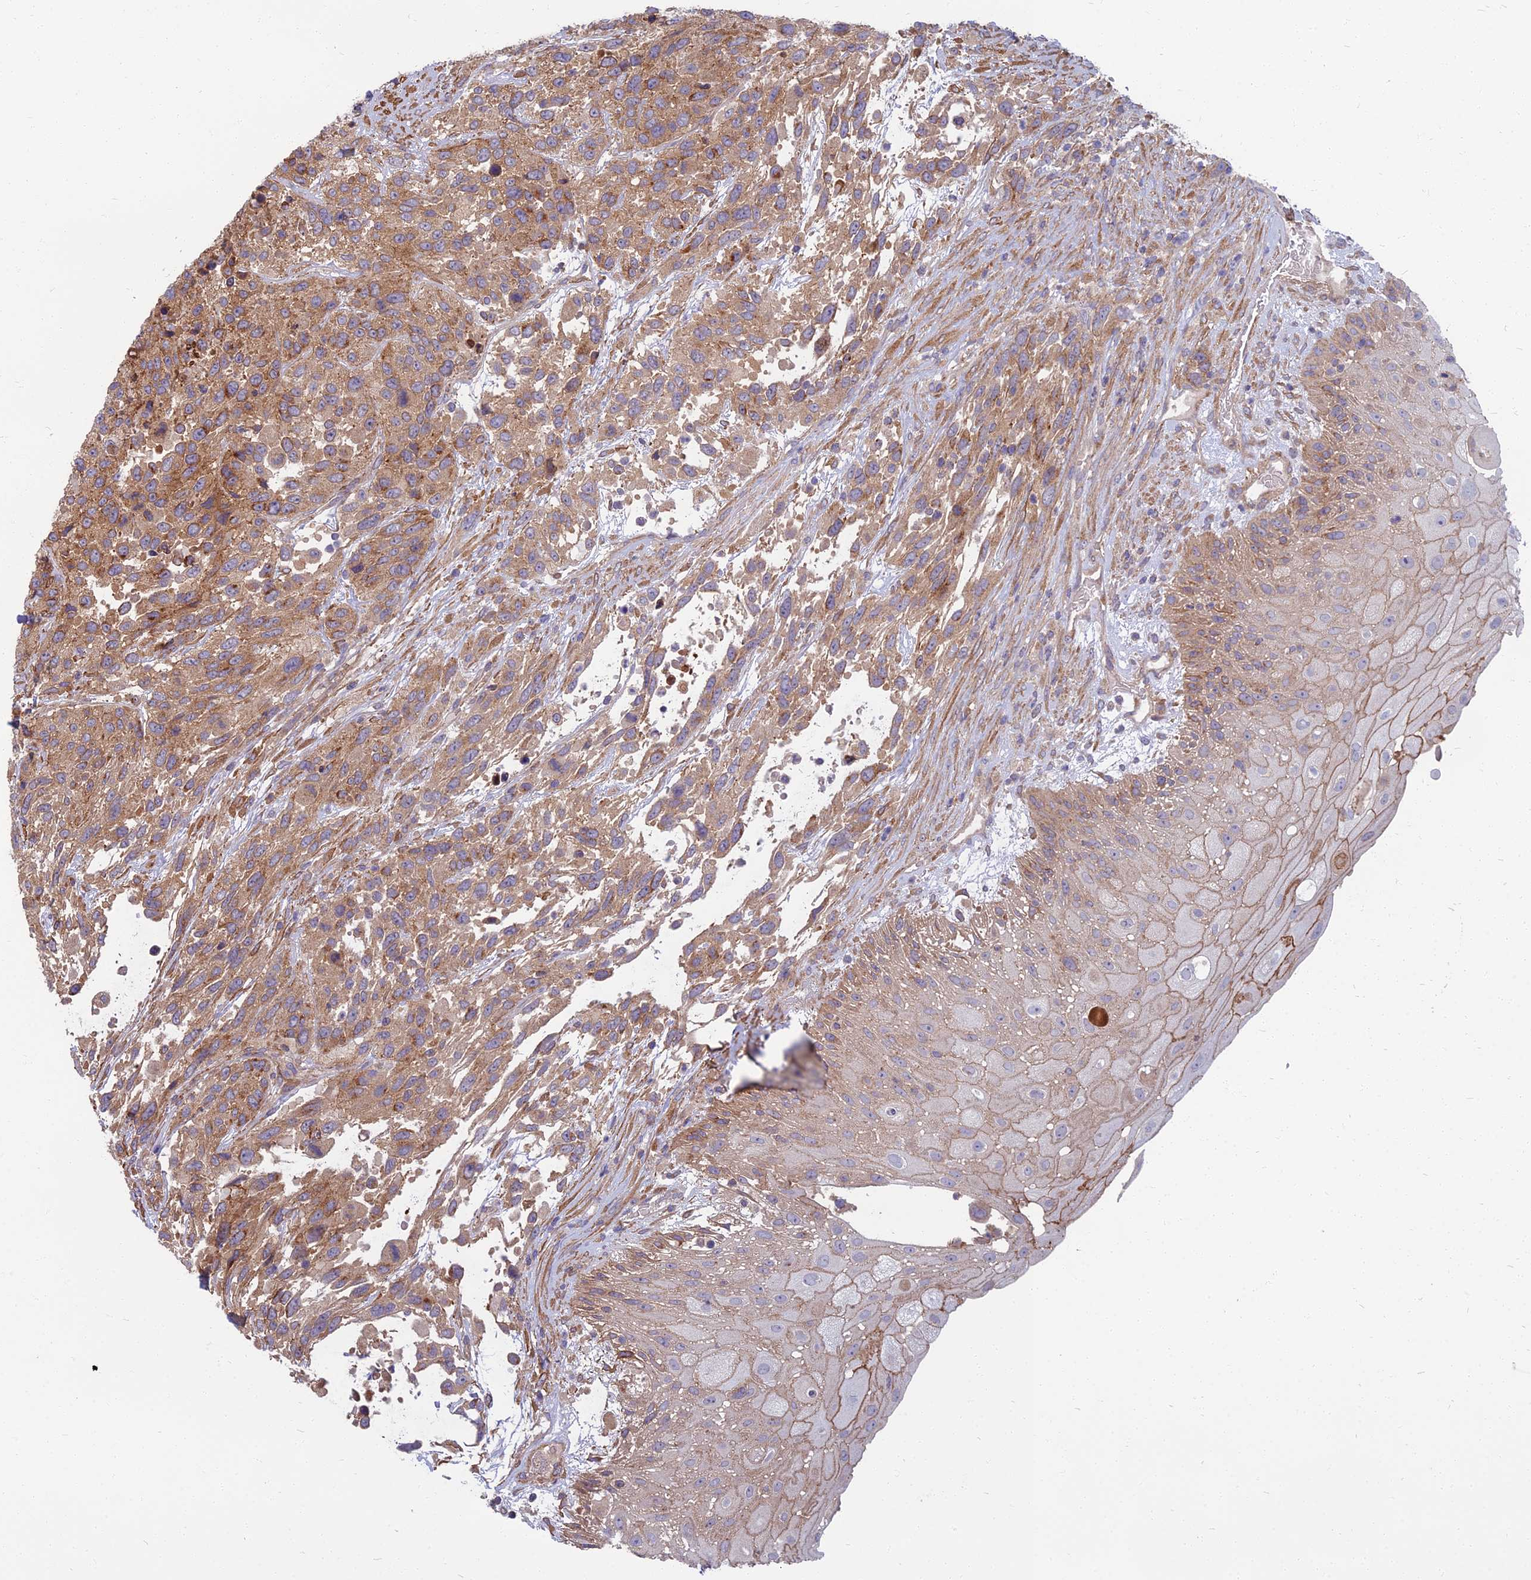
{"staining": {"intensity": "moderate", "quantity": ">75%", "location": "cytoplasmic/membranous"}, "tissue": "urothelial cancer", "cell_type": "Tumor cells", "image_type": "cancer", "snomed": [{"axis": "morphology", "description": "Urothelial carcinoma, High grade"}, {"axis": "topography", "description": "Urinary bladder"}], "caption": "This histopathology image exhibits IHC staining of urothelial cancer, with medium moderate cytoplasmic/membranous staining in approximately >75% of tumor cells.", "gene": "WDR24", "patient": {"sex": "female", "age": 70}}